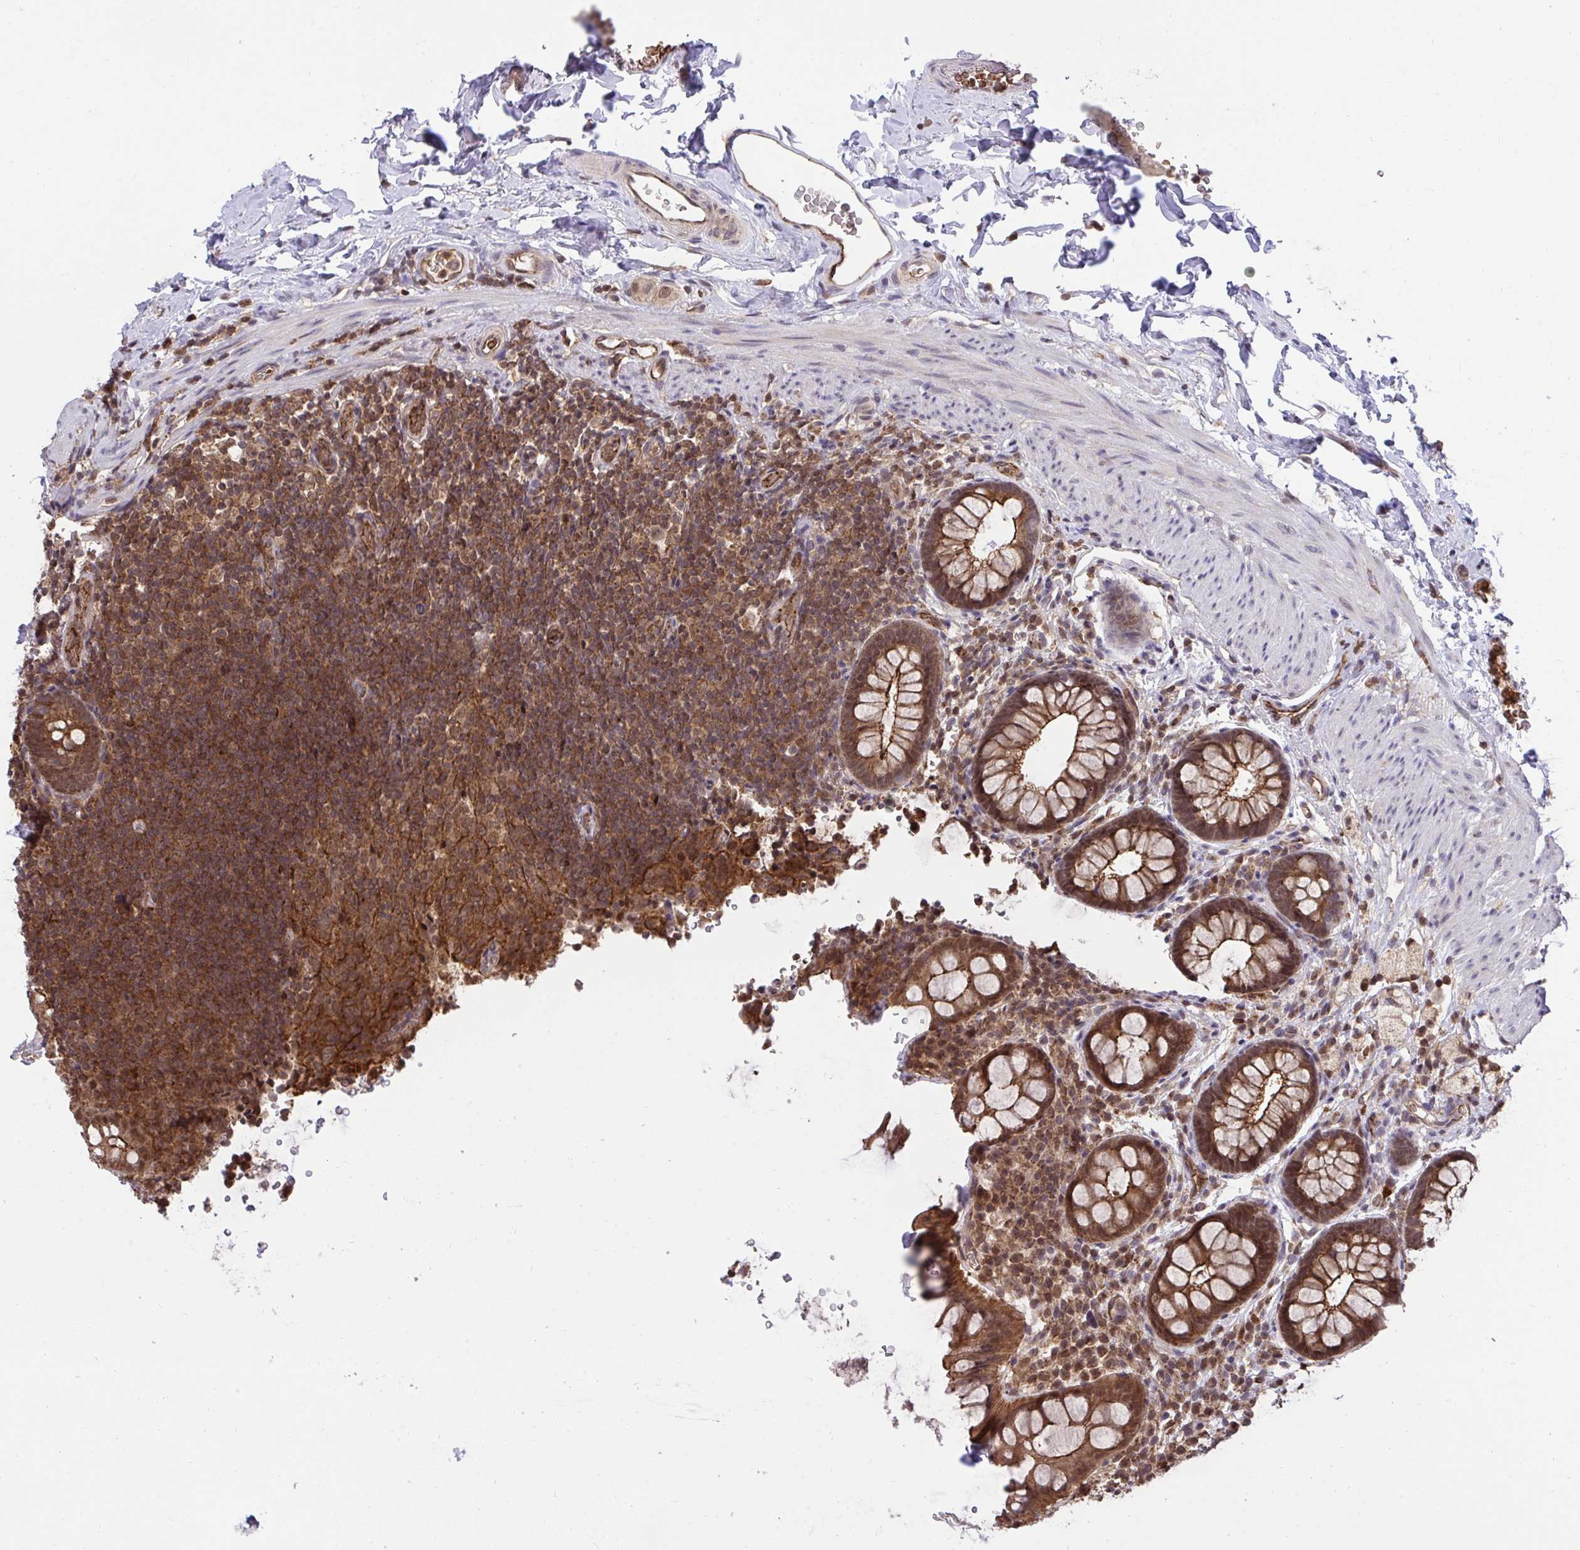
{"staining": {"intensity": "strong", "quantity": ">75%", "location": "cytoplasmic/membranous"}, "tissue": "rectum", "cell_type": "Glandular cells", "image_type": "normal", "snomed": [{"axis": "morphology", "description": "Normal tissue, NOS"}, {"axis": "topography", "description": "Rectum"}, {"axis": "topography", "description": "Peripheral nerve tissue"}], "caption": "Approximately >75% of glandular cells in benign human rectum demonstrate strong cytoplasmic/membranous protein expression as visualized by brown immunohistochemical staining.", "gene": "PPP1CA", "patient": {"sex": "female", "age": 69}}